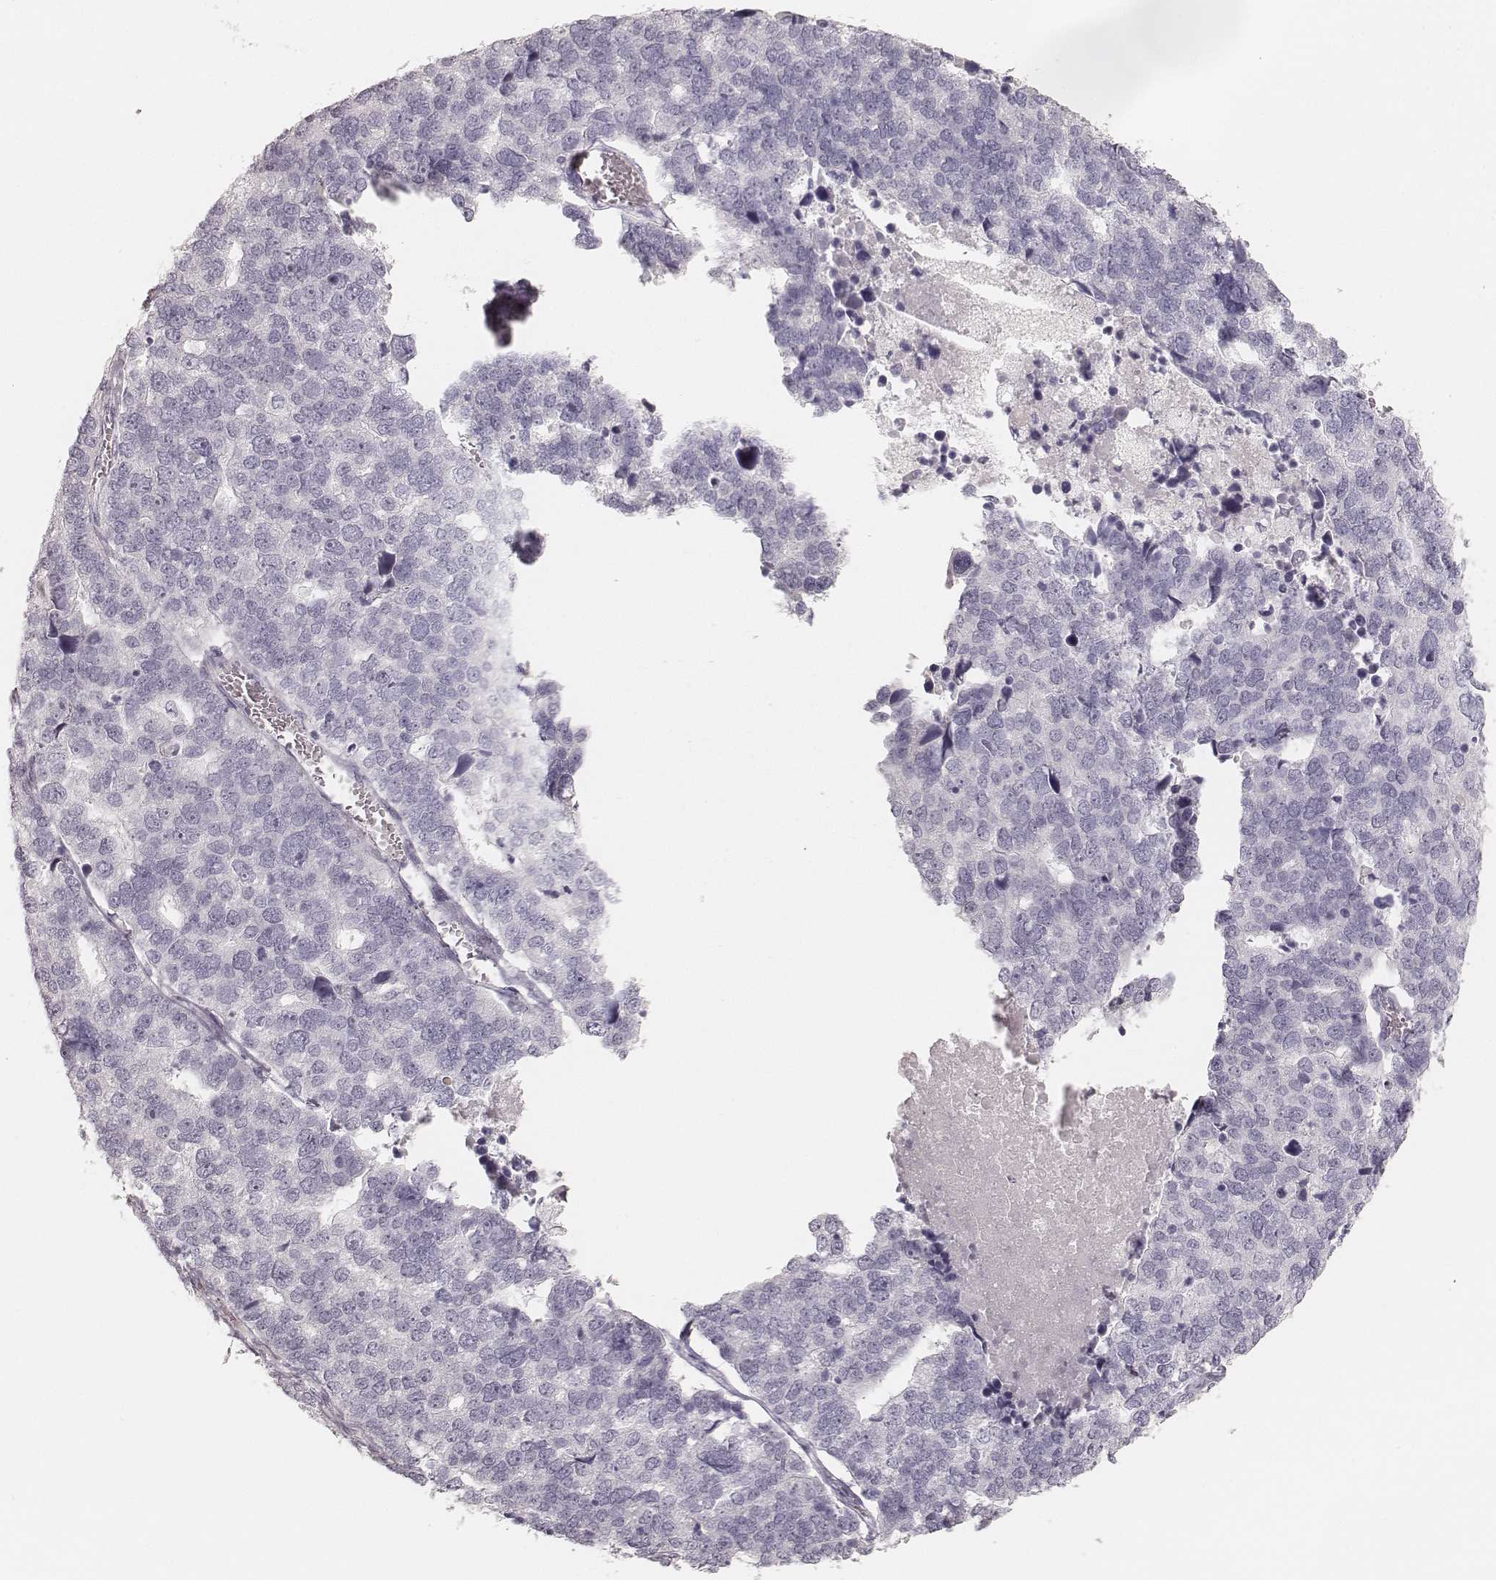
{"staining": {"intensity": "negative", "quantity": "none", "location": "none"}, "tissue": "stomach cancer", "cell_type": "Tumor cells", "image_type": "cancer", "snomed": [{"axis": "morphology", "description": "Adenocarcinoma, NOS"}, {"axis": "topography", "description": "Stomach"}], "caption": "The immunohistochemistry micrograph has no significant expression in tumor cells of adenocarcinoma (stomach) tissue.", "gene": "KRT82", "patient": {"sex": "male", "age": 69}}